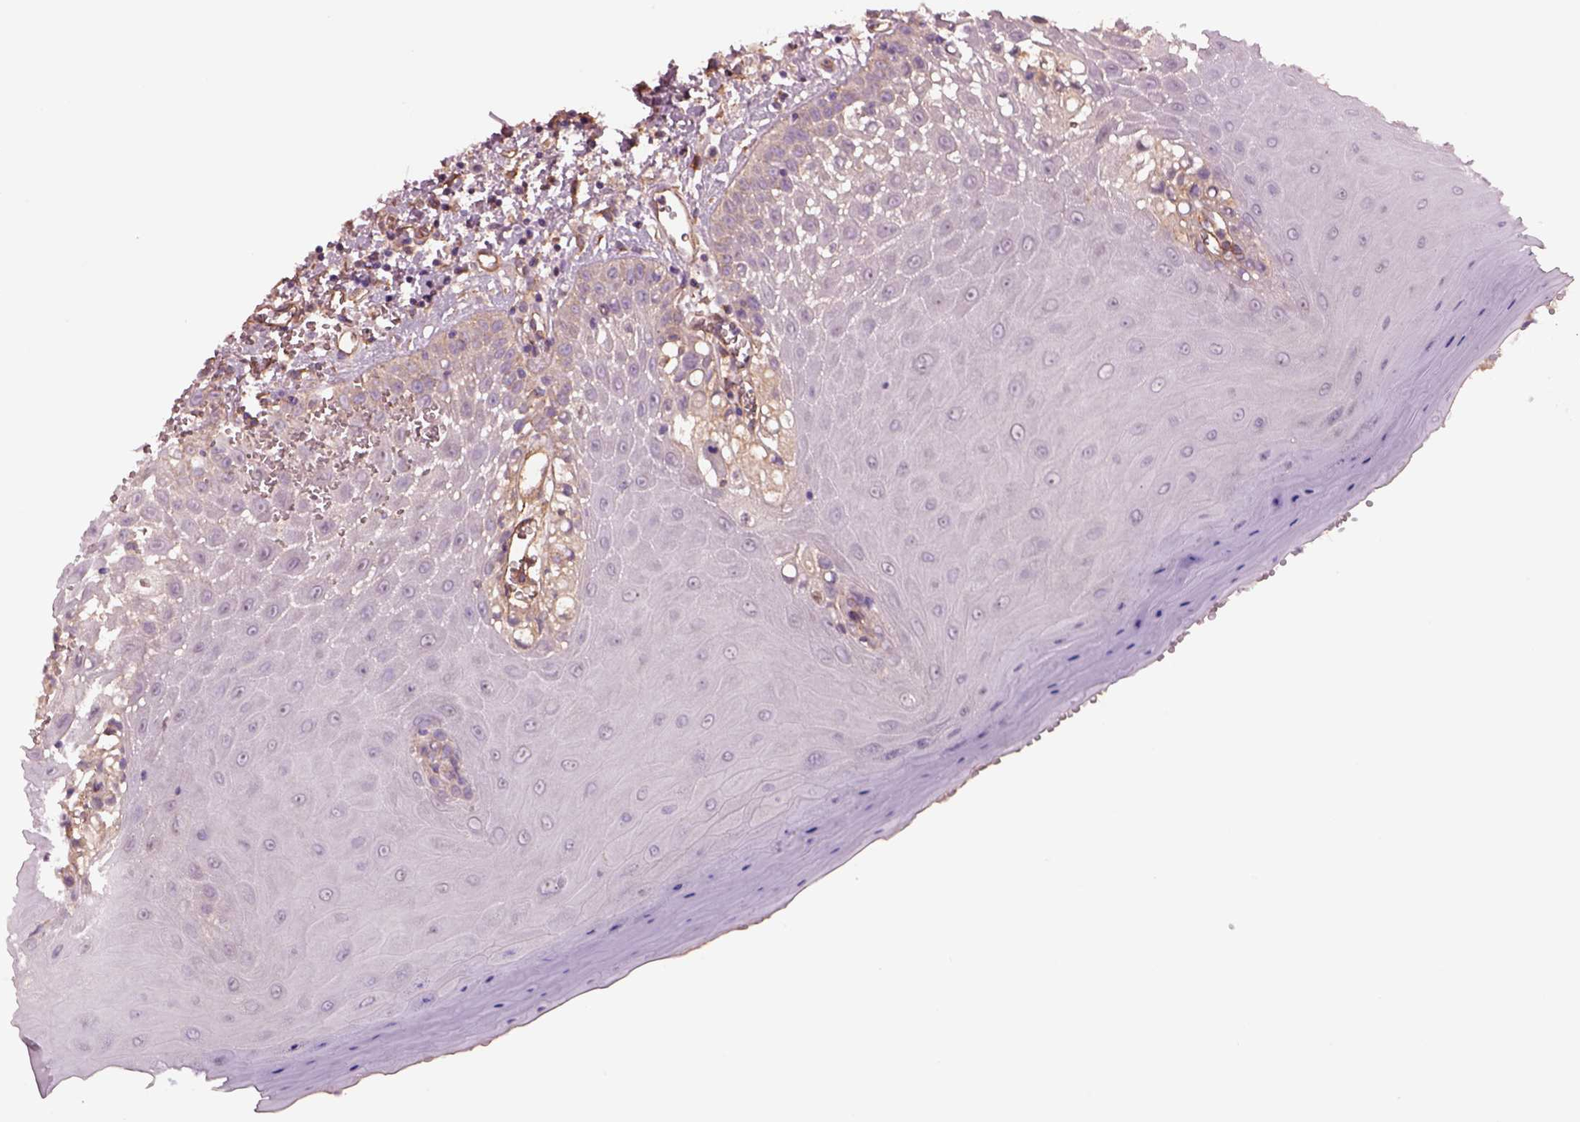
{"staining": {"intensity": "negative", "quantity": "none", "location": "none"}, "tissue": "oral mucosa", "cell_type": "Squamous epithelial cells", "image_type": "normal", "snomed": [{"axis": "morphology", "description": "Normal tissue, NOS"}, {"axis": "topography", "description": "Oral tissue"}], "caption": "This is an immunohistochemistry (IHC) histopathology image of benign oral mucosa. There is no expression in squamous epithelial cells.", "gene": "HTR1B", "patient": {"sex": "female", "age": 85}}